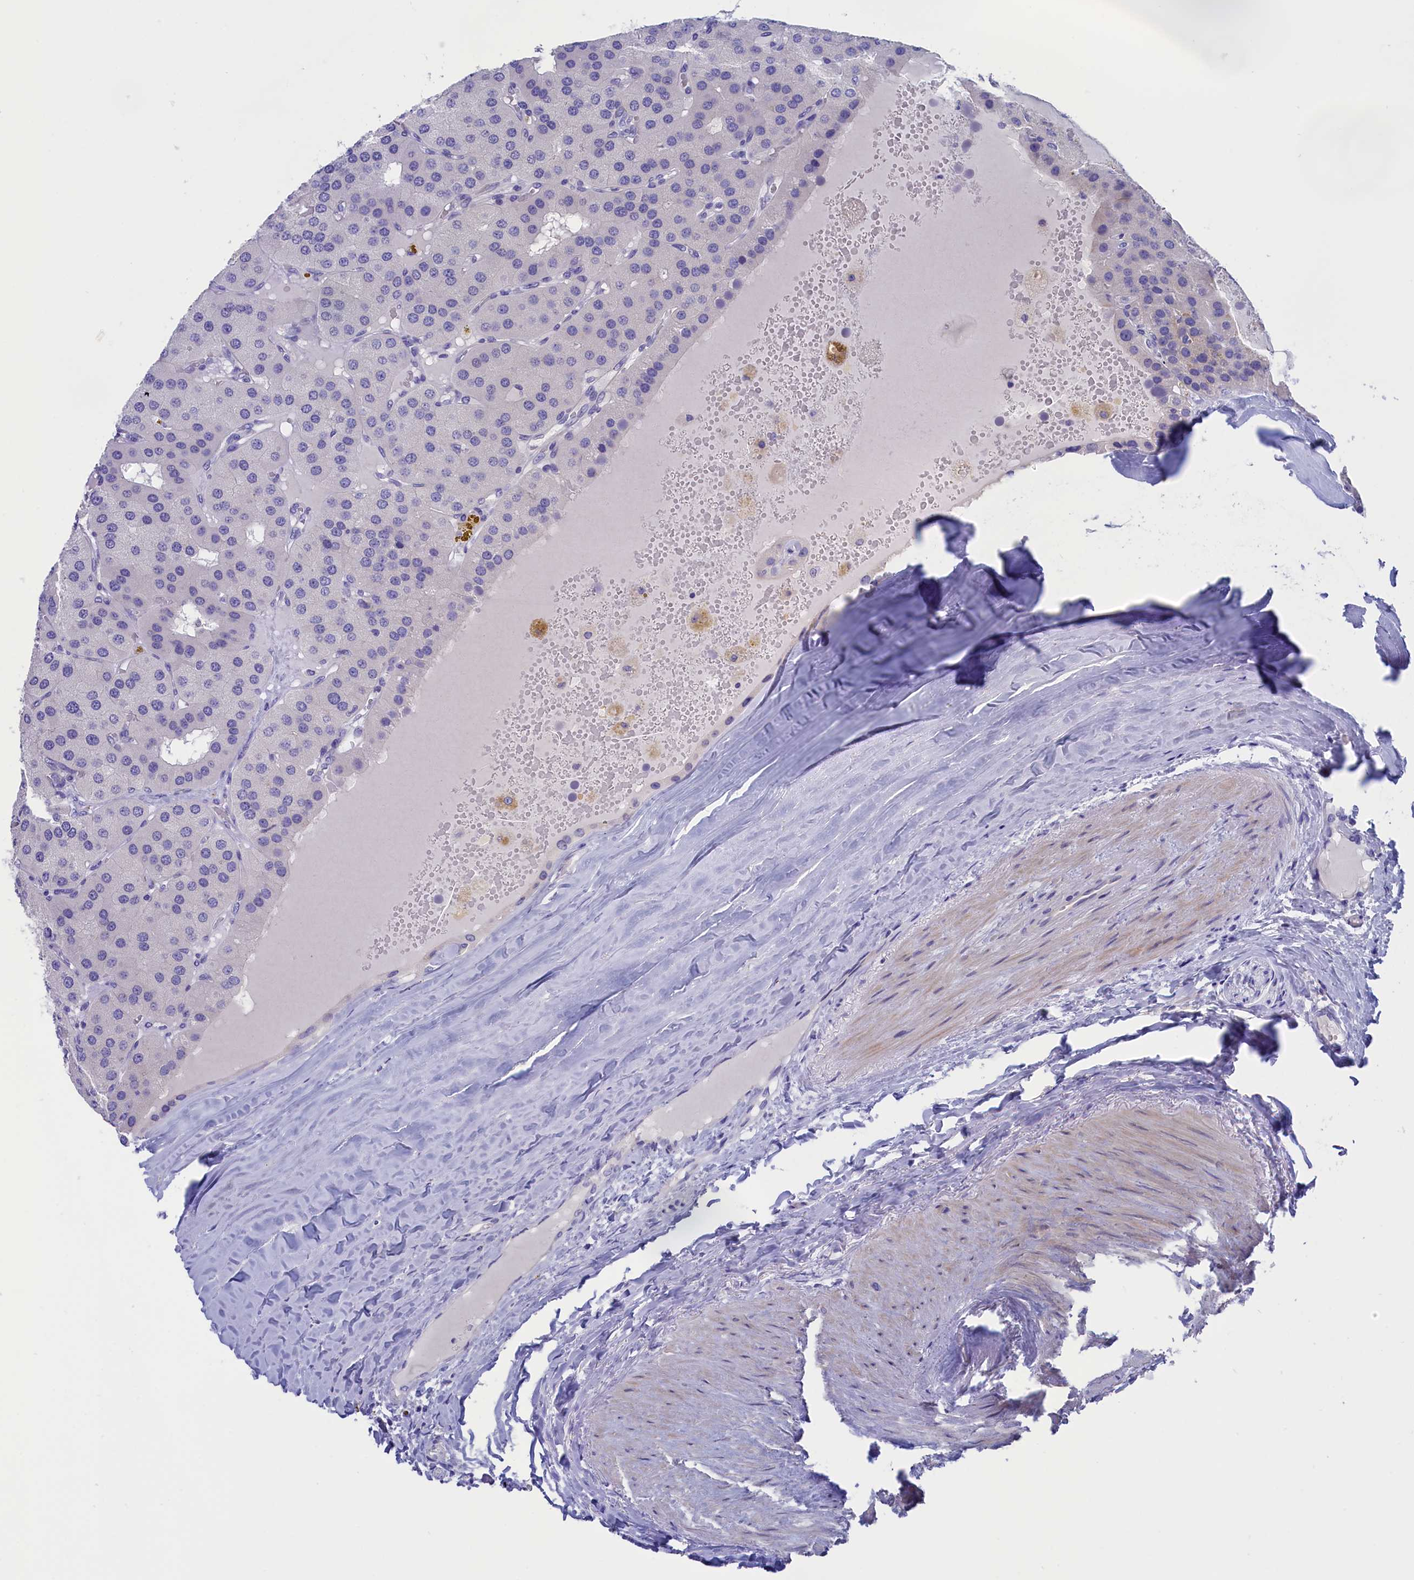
{"staining": {"intensity": "negative", "quantity": "none", "location": "none"}, "tissue": "parathyroid gland", "cell_type": "Glandular cells", "image_type": "normal", "snomed": [{"axis": "morphology", "description": "Normal tissue, NOS"}, {"axis": "morphology", "description": "Adenoma, NOS"}, {"axis": "topography", "description": "Parathyroid gland"}], "caption": "A high-resolution photomicrograph shows IHC staining of normal parathyroid gland, which demonstrates no significant expression in glandular cells. Nuclei are stained in blue.", "gene": "VPS35L", "patient": {"sex": "female", "age": 86}}